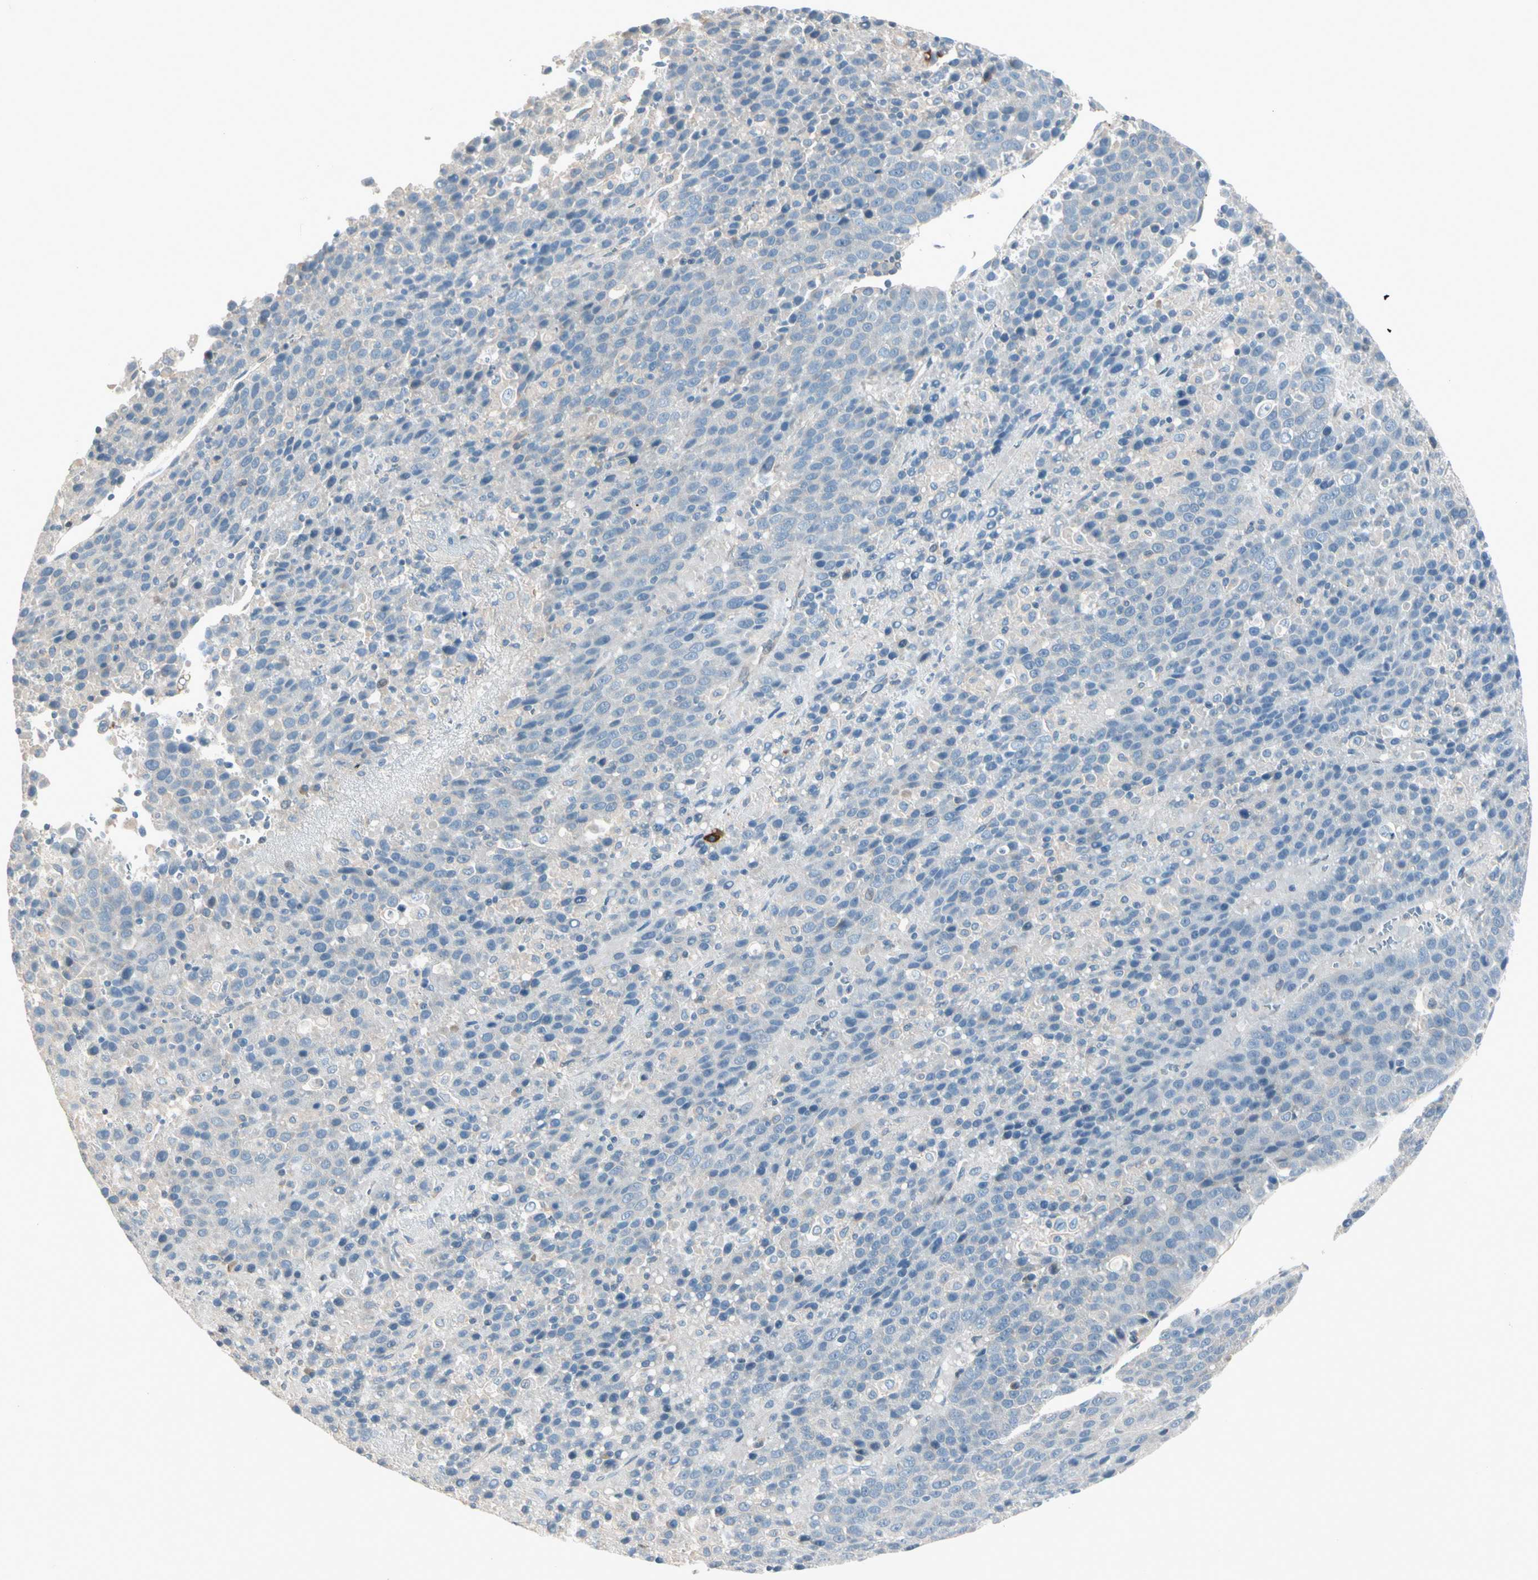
{"staining": {"intensity": "negative", "quantity": "none", "location": "none"}, "tissue": "liver cancer", "cell_type": "Tumor cells", "image_type": "cancer", "snomed": [{"axis": "morphology", "description": "Carcinoma, Hepatocellular, NOS"}, {"axis": "topography", "description": "Liver"}], "caption": "High magnification brightfield microscopy of liver hepatocellular carcinoma stained with DAB (3,3'-diaminobenzidine) (brown) and counterstained with hematoxylin (blue): tumor cells show no significant staining.", "gene": "CYP2E1", "patient": {"sex": "female", "age": 53}}